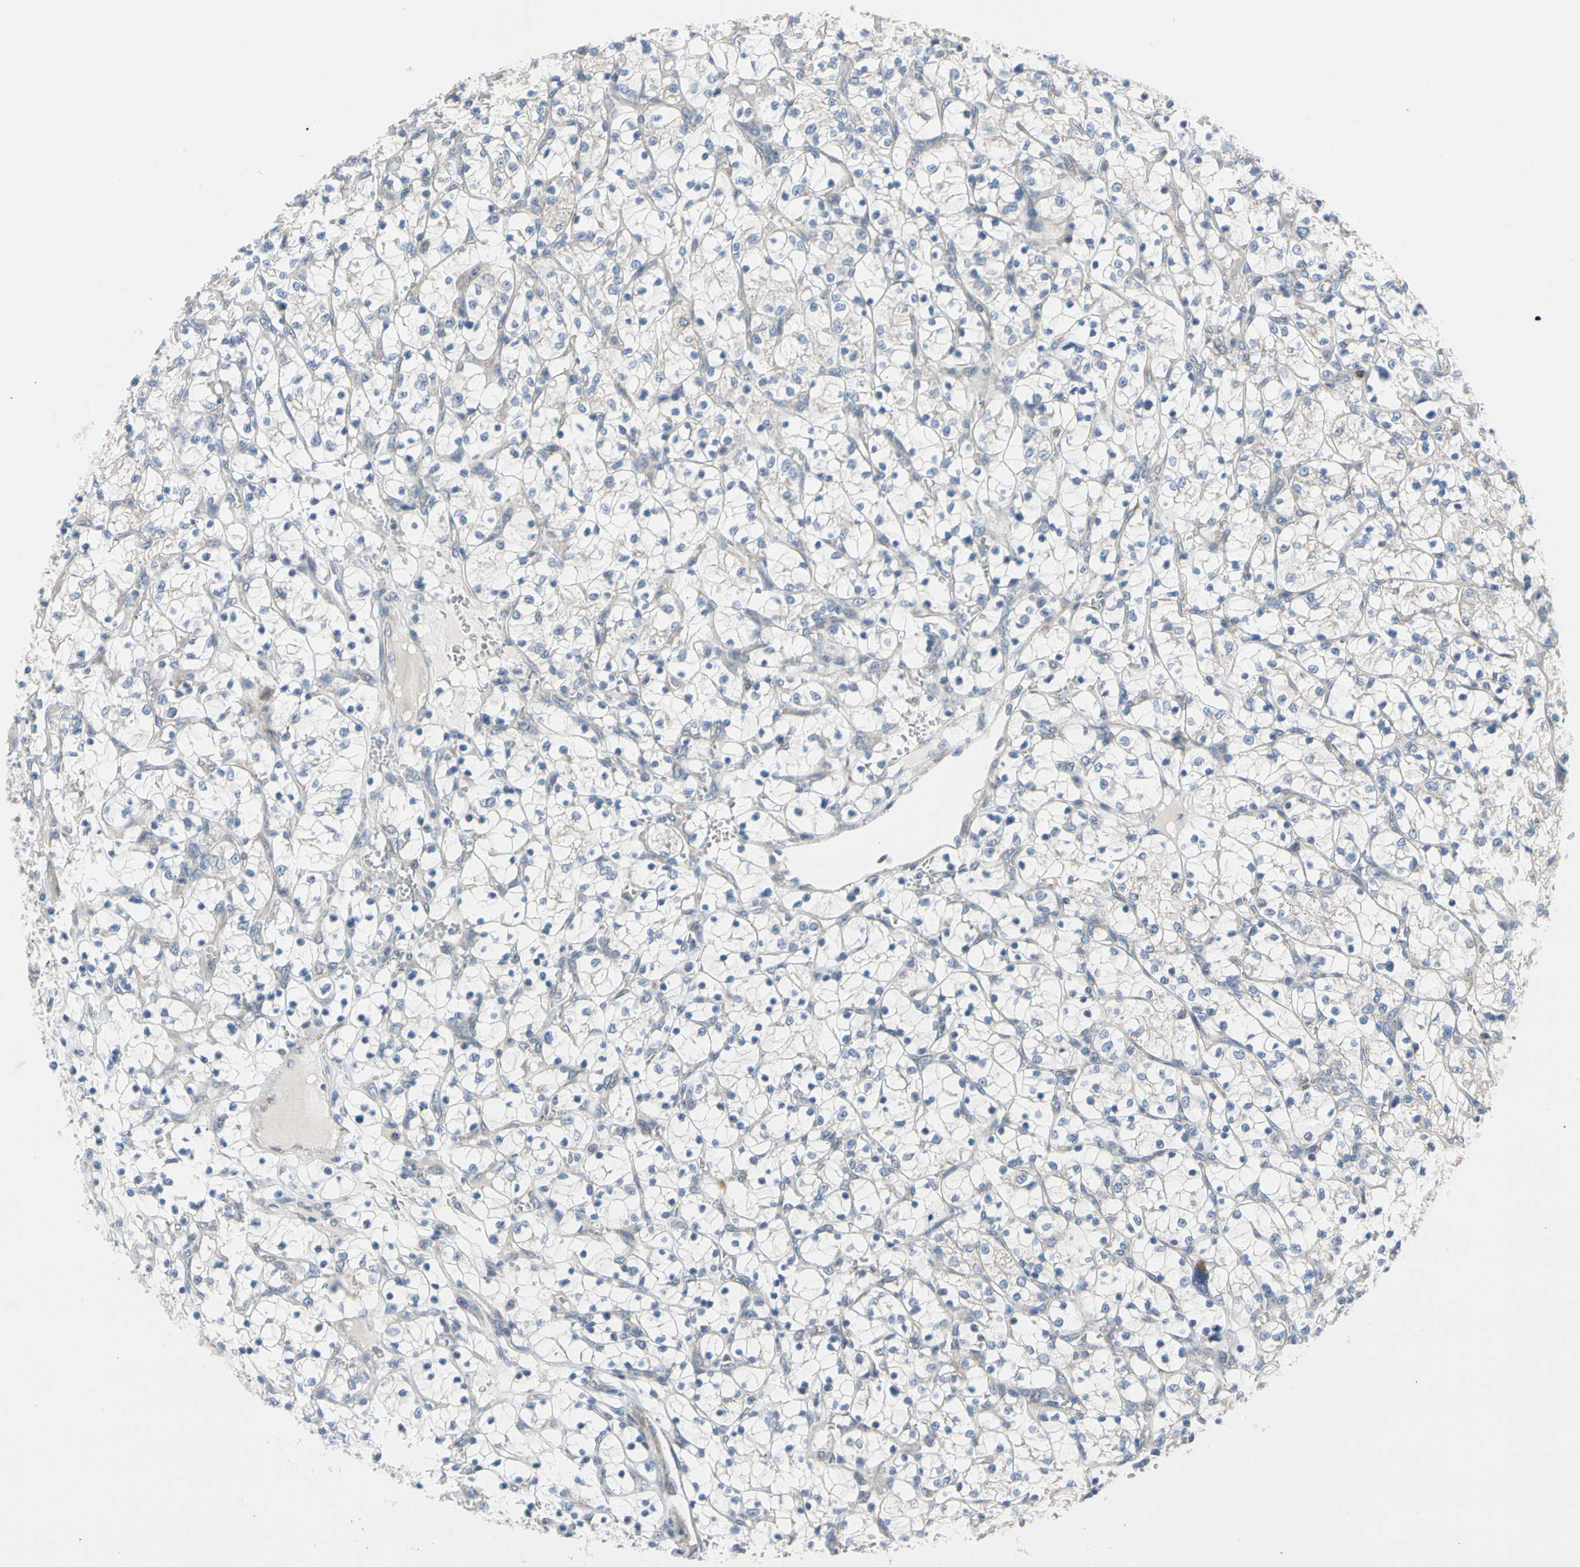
{"staining": {"intensity": "weak", "quantity": "<25%", "location": "cytoplasmic/membranous"}, "tissue": "renal cancer", "cell_type": "Tumor cells", "image_type": "cancer", "snomed": [{"axis": "morphology", "description": "Adenocarcinoma, NOS"}, {"axis": "topography", "description": "Kidney"}], "caption": "Protein analysis of renal adenocarcinoma reveals no significant positivity in tumor cells.", "gene": "MARK1", "patient": {"sex": "female", "age": 69}}